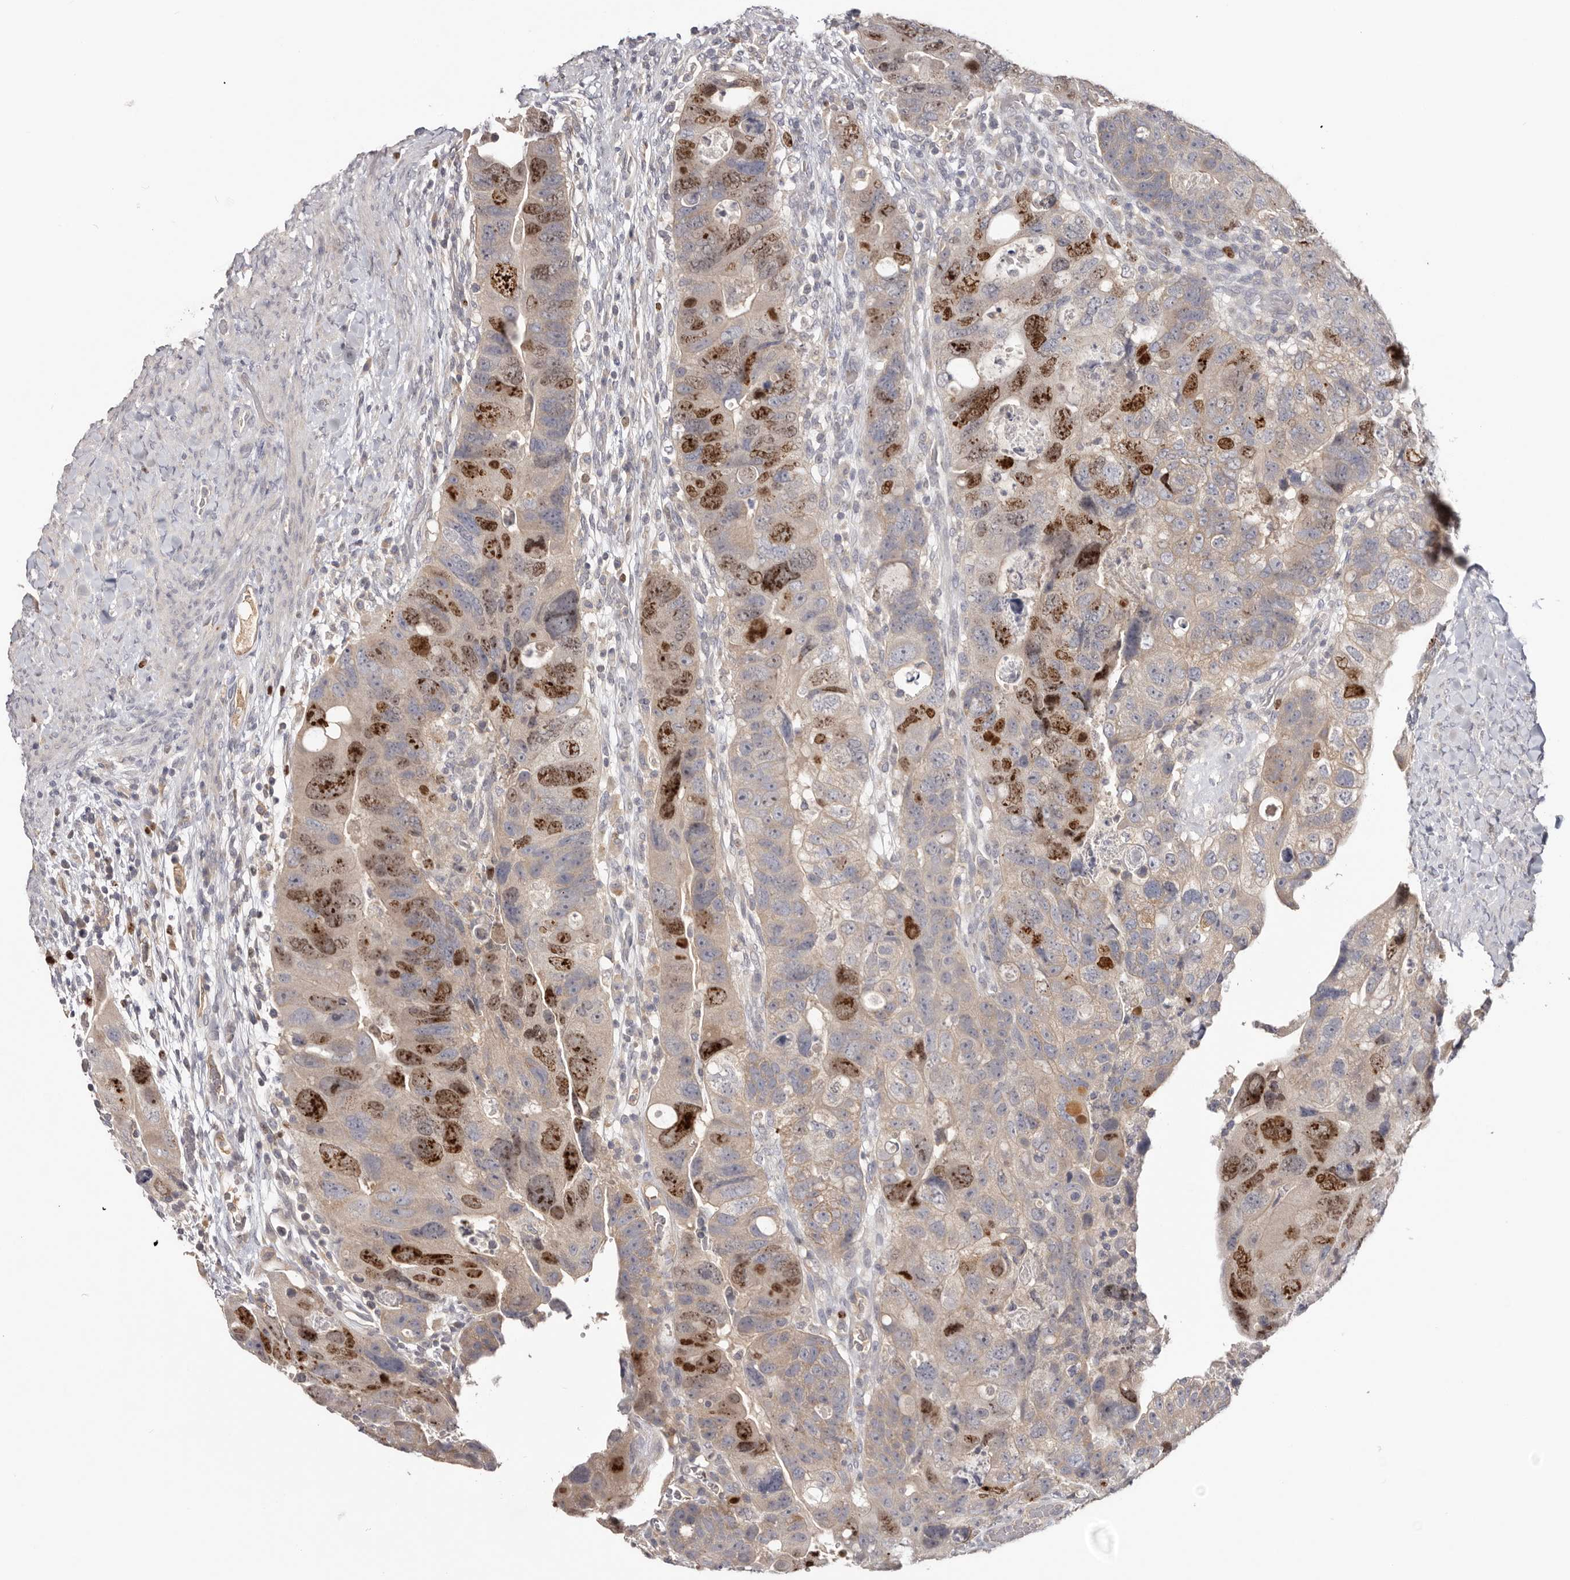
{"staining": {"intensity": "strong", "quantity": "25%-75%", "location": "nuclear"}, "tissue": "colorectal cancer", "cell_type": "Tumor cells", "image_type": "cancer", "snomed": [{"axis": "morphology", "description": "Adenocarcinoma, NOS"}, {"axis": "topography", "description": "Rectum"}], "caption": "This micrograph demonstrates immunohistochemistry staining of human colorectal cancer, with high strong nuclear expression in about 25%-75% of tumor cells.", "gene": "CCDC190", "patient": {"sex": "male", "age": 59}}